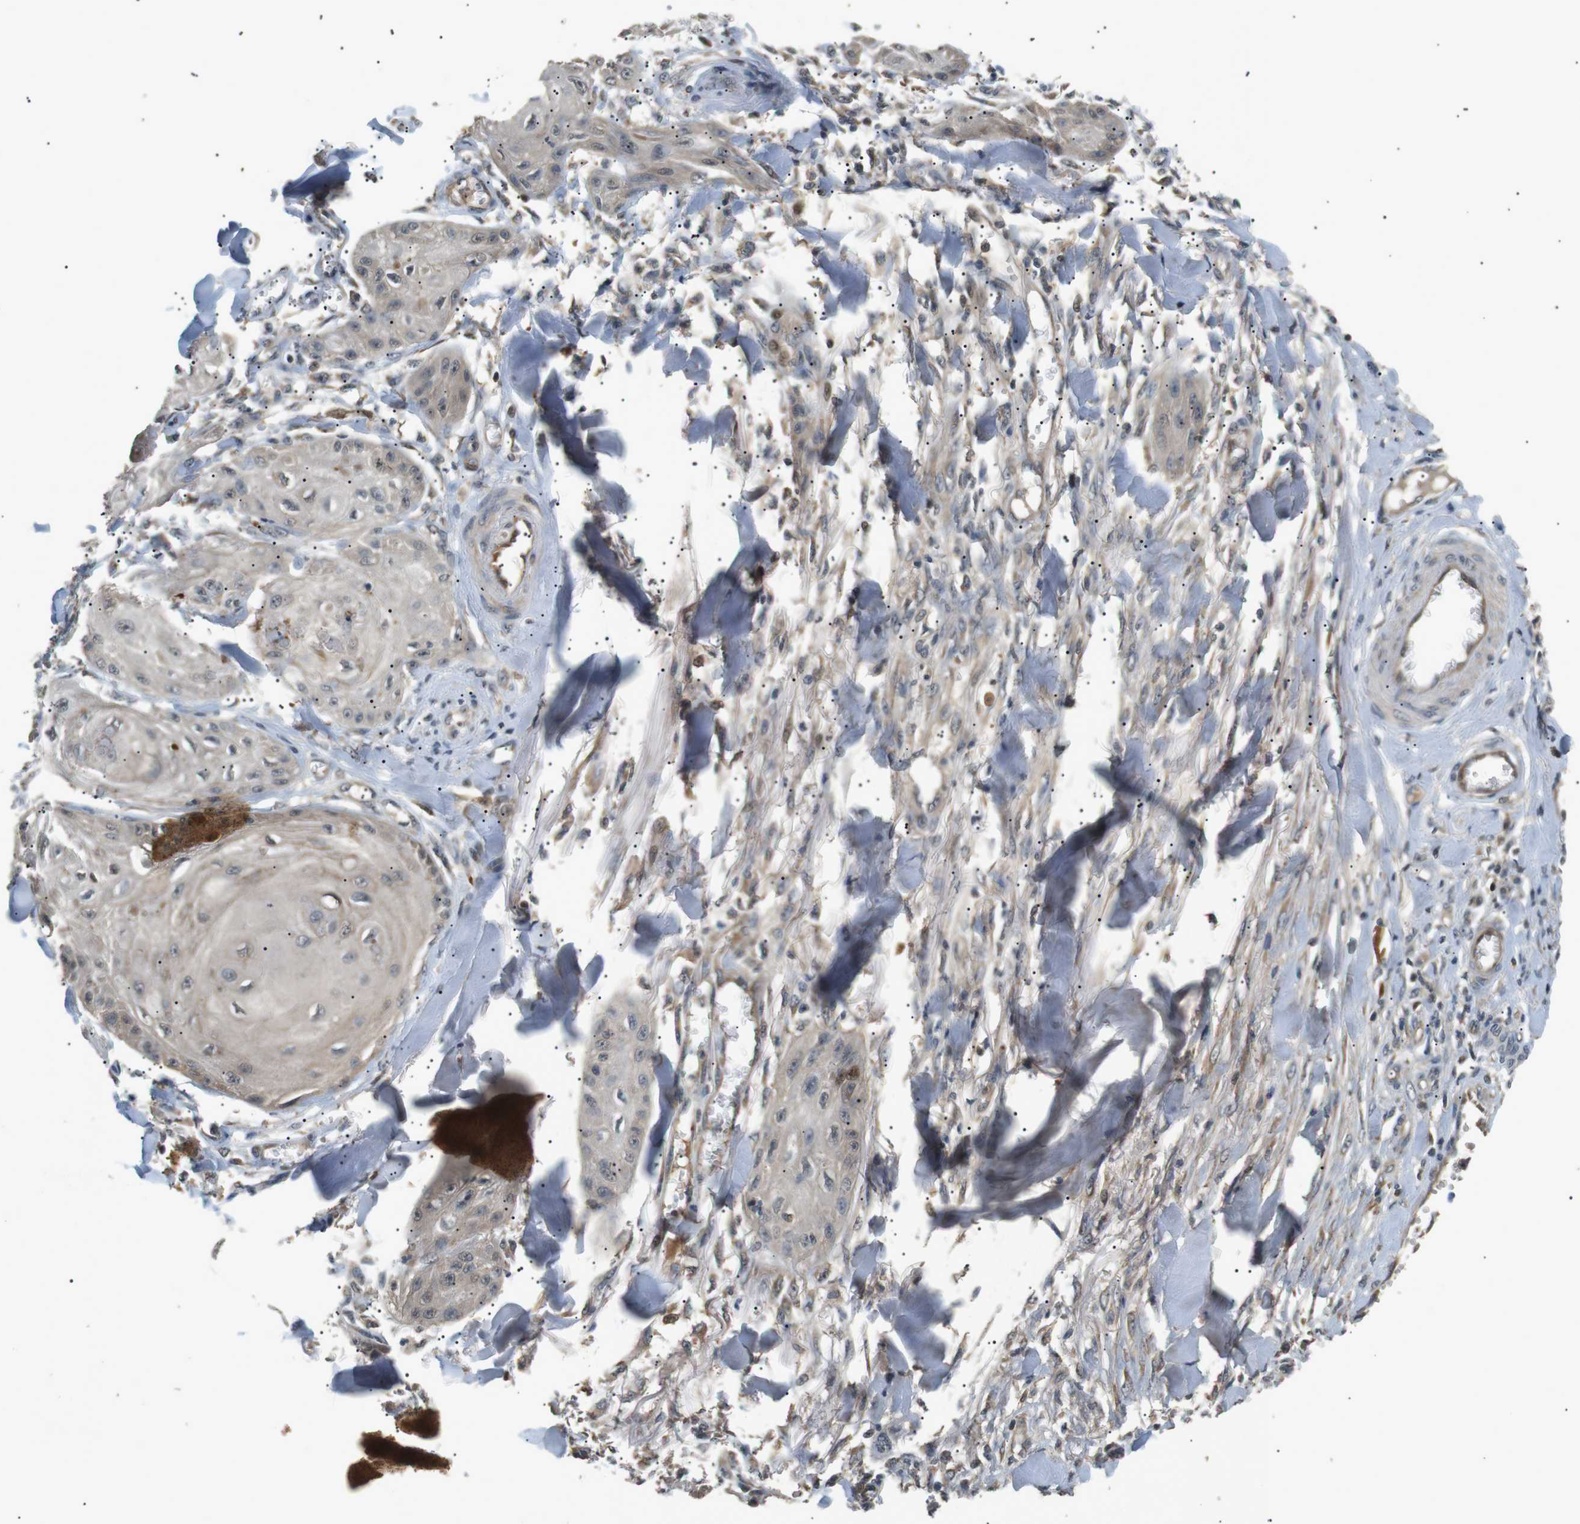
{"staining": {"intensity": "negative", "quantity": "none", "location": "none"}, "tissue": "skin cancer", "cell_type": "Tumor cells", "image_type": "cancer", "snomed": [{"axis": "morphology", "description": "Squamous cell carcinoma, NOS"}, {"axis": "topography", "description": "Skin"}], "caption": "High power microscopy micrograph of an immunohistochemistry (IHC) histopathology image of skin cancer (squamous cell carcinoma), revealing no significant positivity in tumor cells. Brightfield microscopy of IHC stained with DAB (brown) and hematoxylin (blue), captured at high magnification.", "gene": "HSPA13", "patient": {"sex": "male", "age": 74}}